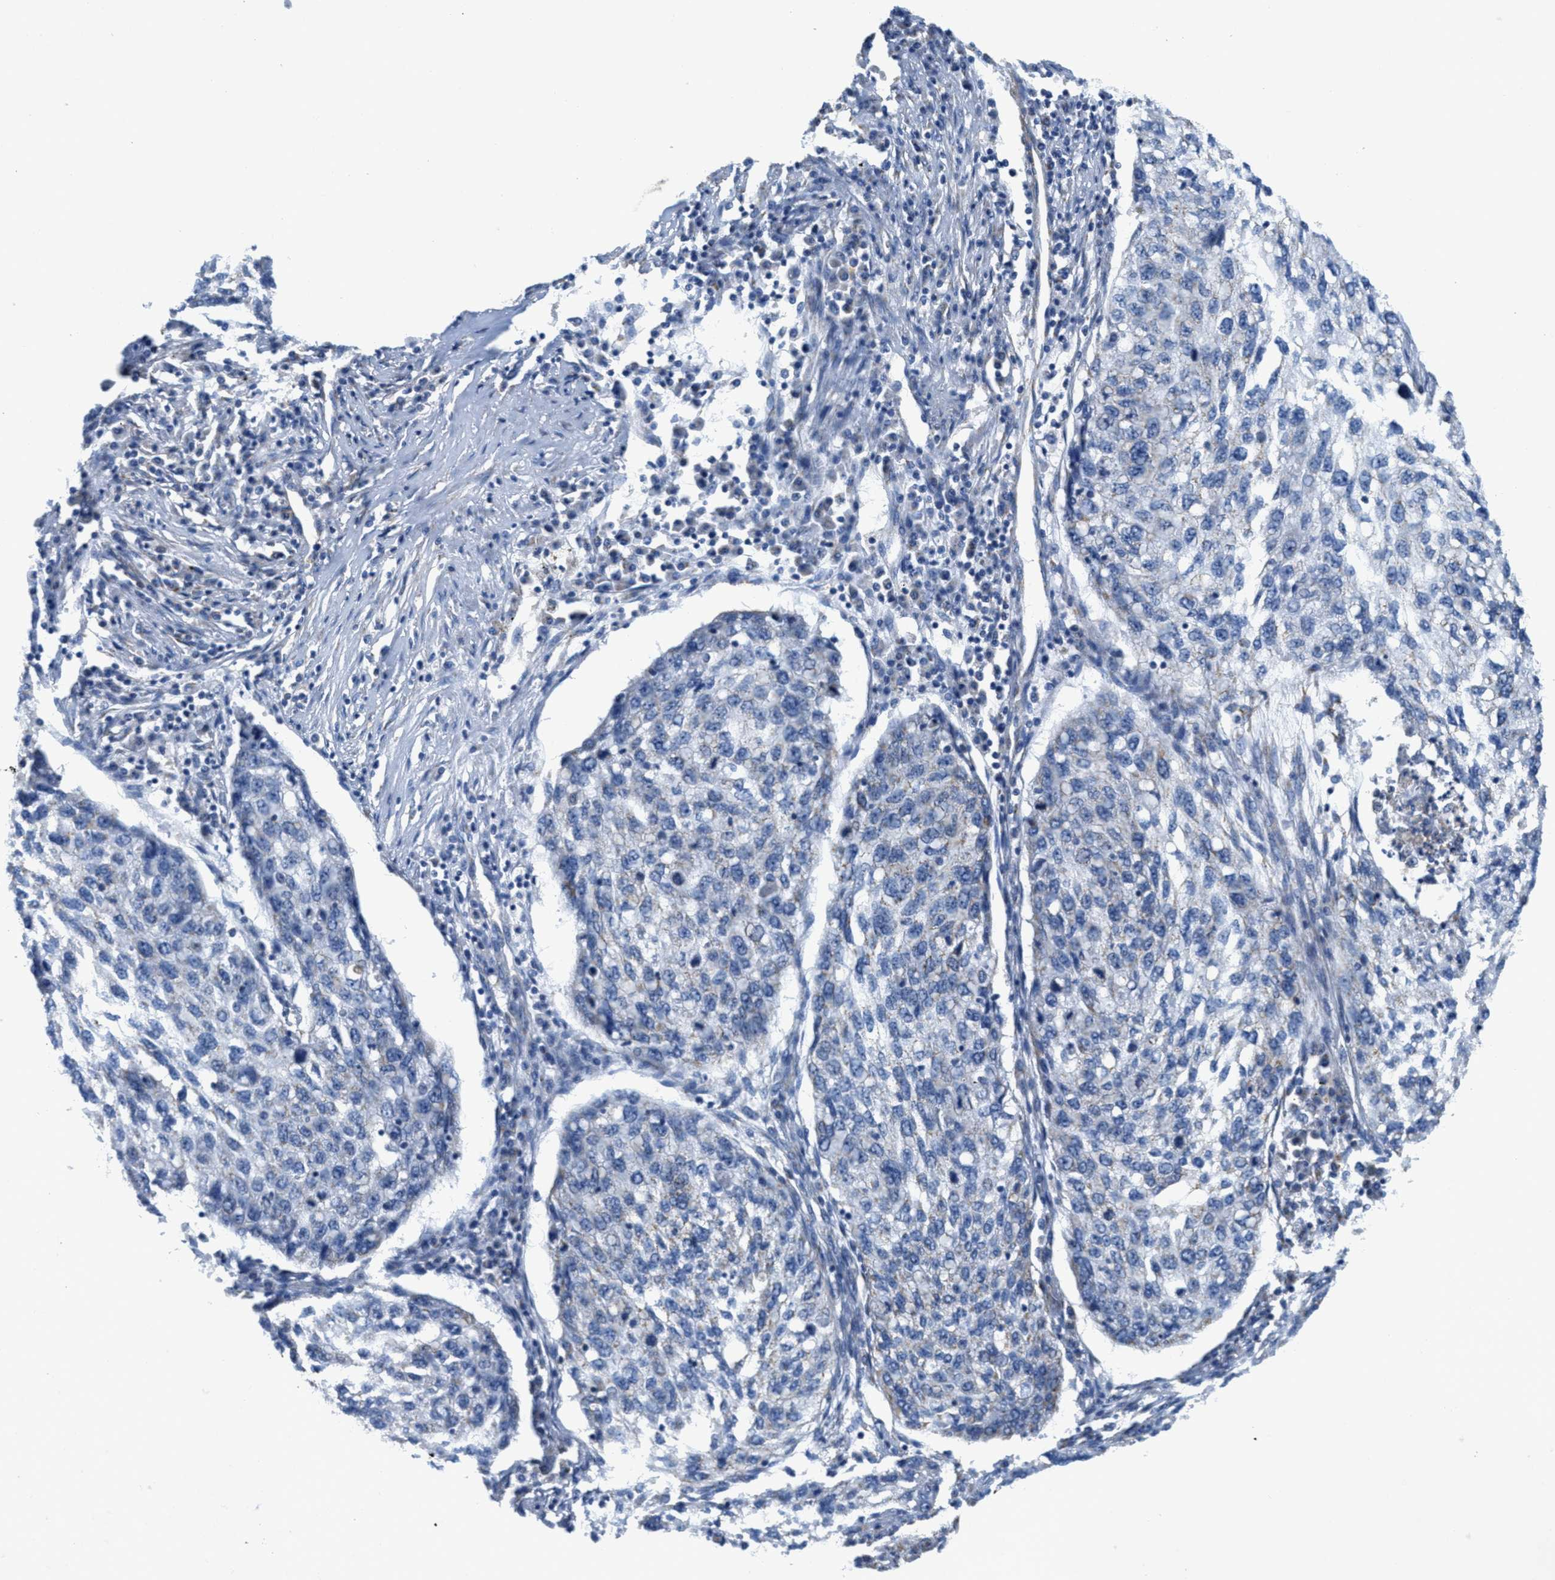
{"staining": {"intensity": "negative", "quantity": "none", "location": "none"}, "tissue": "lung cancer", "cell_type": "Tumor cells", "image_type": "cancer", "snomed": [{"axis": "morphology", "description": "Squamous cell carcinoma, NOS"}, {"axis": "topography", "description": "Lung"}], "caption": "Immunohistochemistry micrograph of squamous cell carcinoma (lung) stained for a protein (brown), which demonstrates no staining in tumor cells.", "gene": "KCNJ5", "patient": {"sex": "female", "age": 63}}